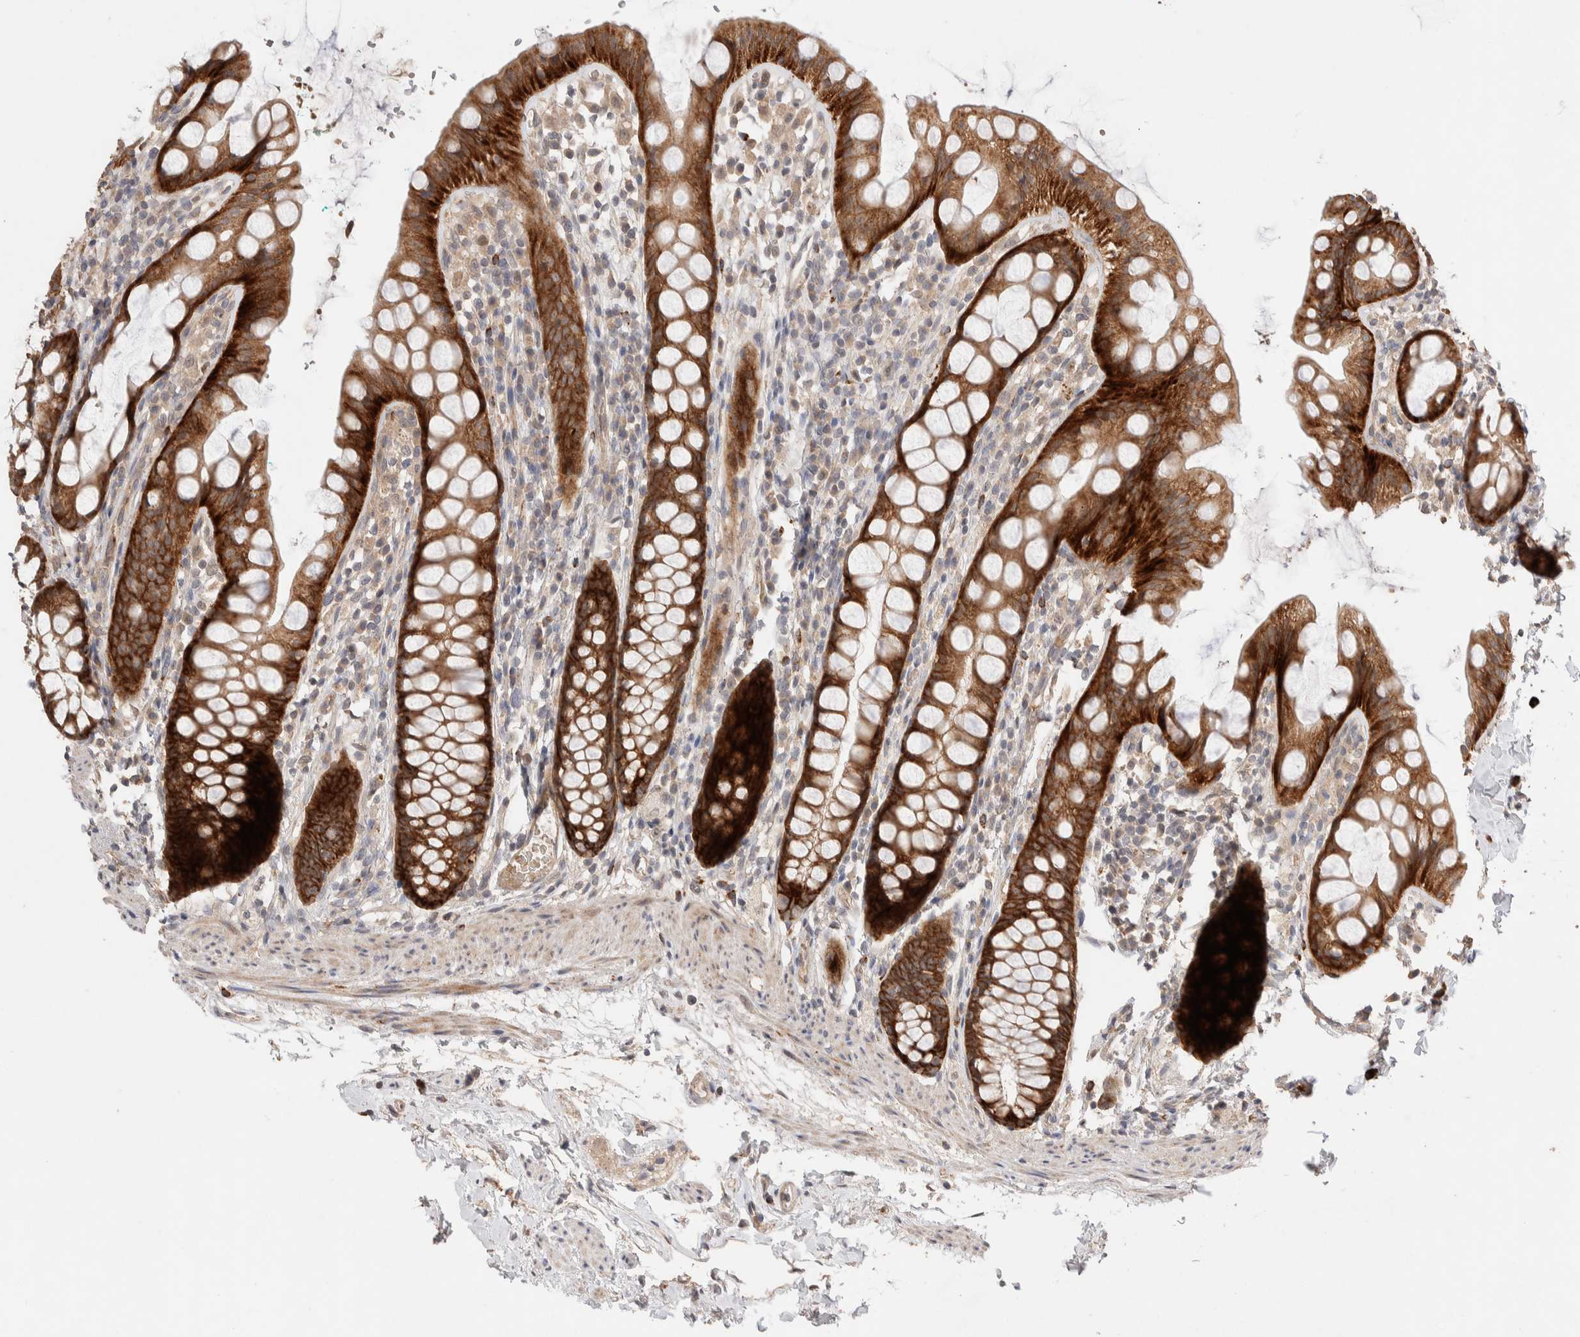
{"staining": {"intensity": "strong", "quantity": ">75%", "location": "cytoplasmic/membranous"}, "tissue": "rectum", "cell_type": "Glandular cells", "image_type": "normal", "snomed": [{"axis": "morphology", "description": "Normal tissue, NOS"}, {"axis": "topography", "description": "Rectum"}], "caption": "A high amount of strong cytoplasmic/membranous positivity is appreciated in about >75% of glandular cells in normal rectum. The staining was performed using DAB (3,3'-diaminobenzidine), with brown indicating positive protein expression. Nuclei are stained blue with hematoxylin.", "gene": "CASK", "patient": {"sex": "female", "age": 65}}